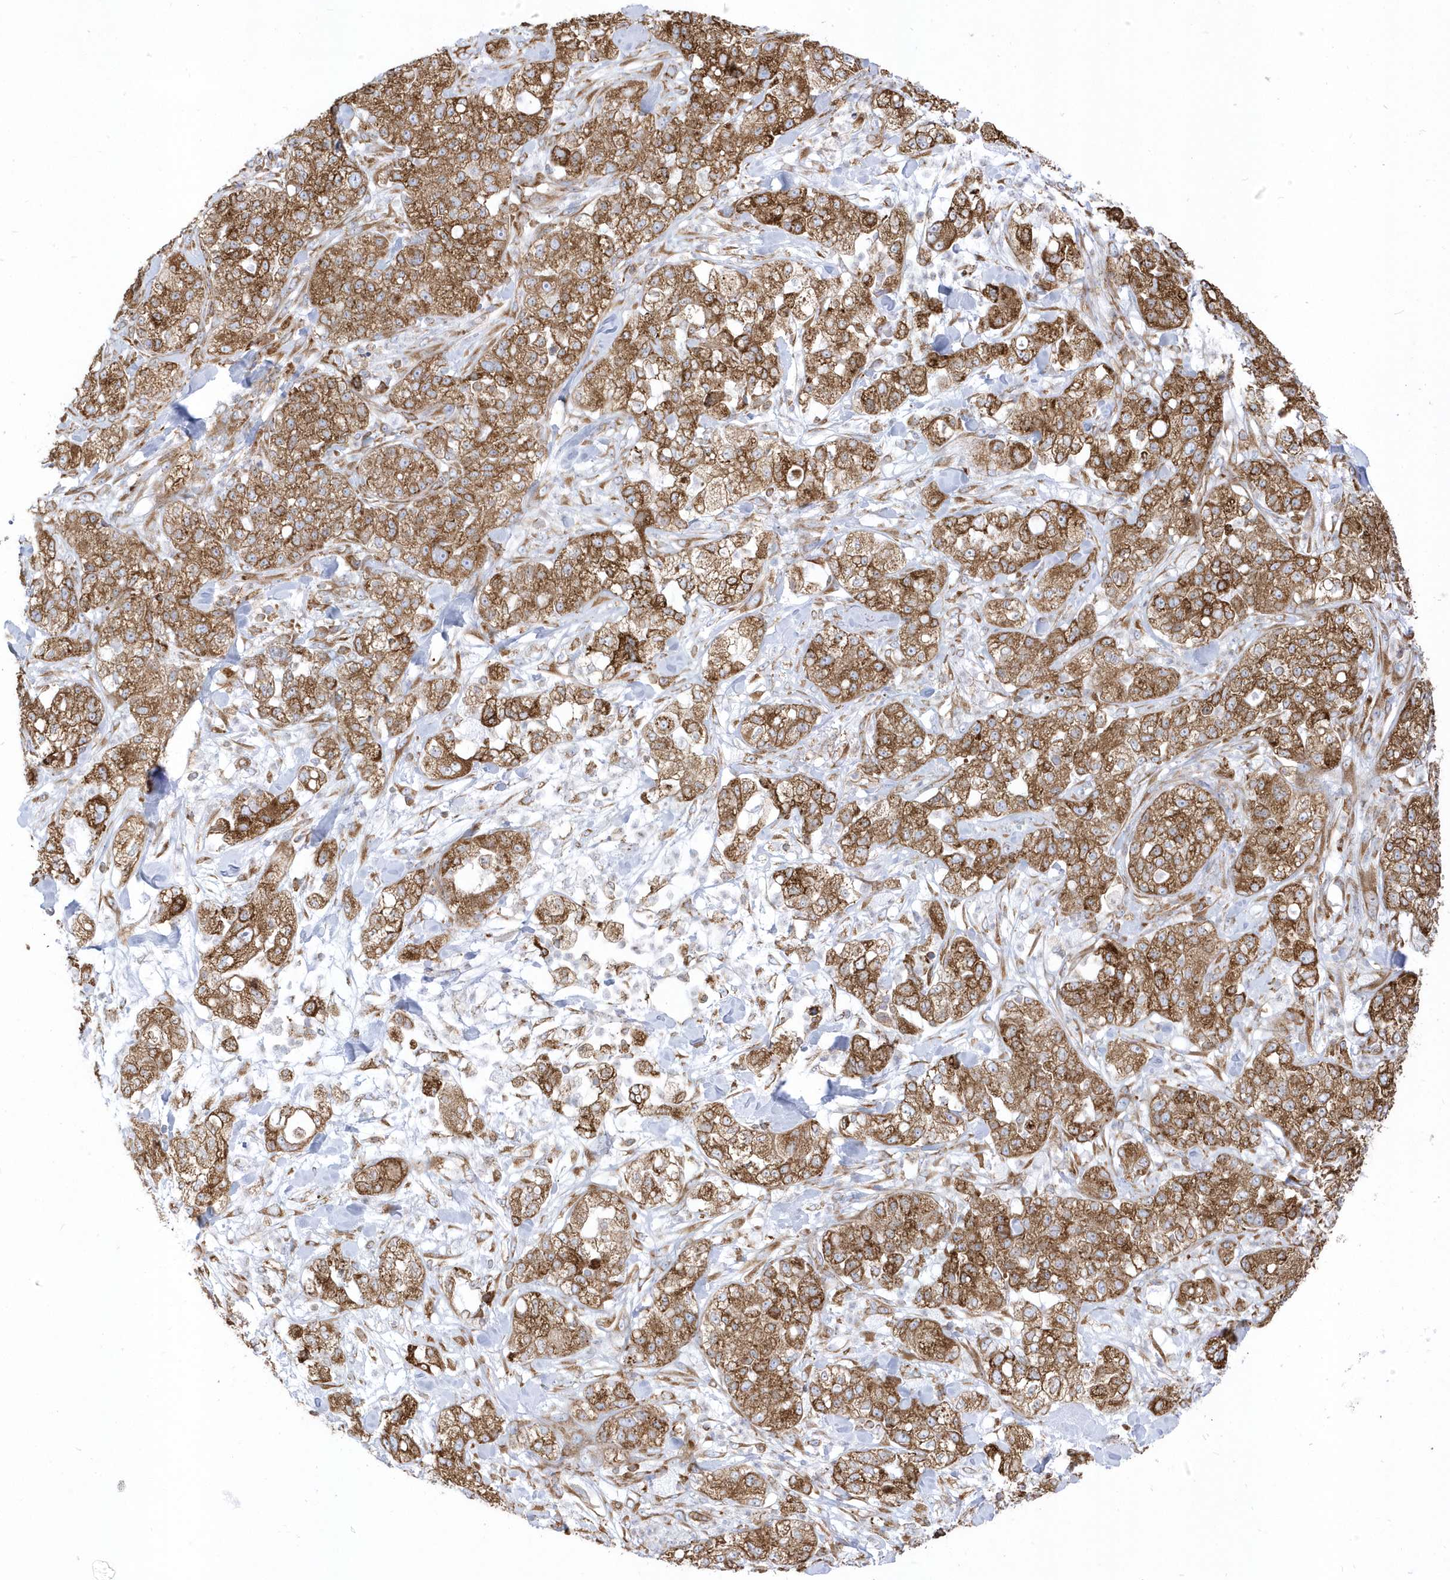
{"staining": {"intensity": "moderate", "quantity": ">75%", "location": "cytoplasmic/membranous"}, "tissue": "pancreatic cancer", "cell_type": "Tumor cells", "image_type": "cancer", "snomed": [{"axis": "morphology", "description": "Adenocarcinoma, NOS"}, {"axis": "topography", "description": "Pancreas"}], "caption": "Tumor cells display medium levels of moderate cytoplasmic/membranous expression in approximately >75% of cells in adenocarcinoma (pancreatic).", "gene": "PDIA6", "patient": {"sex": "female", "age": 78}}